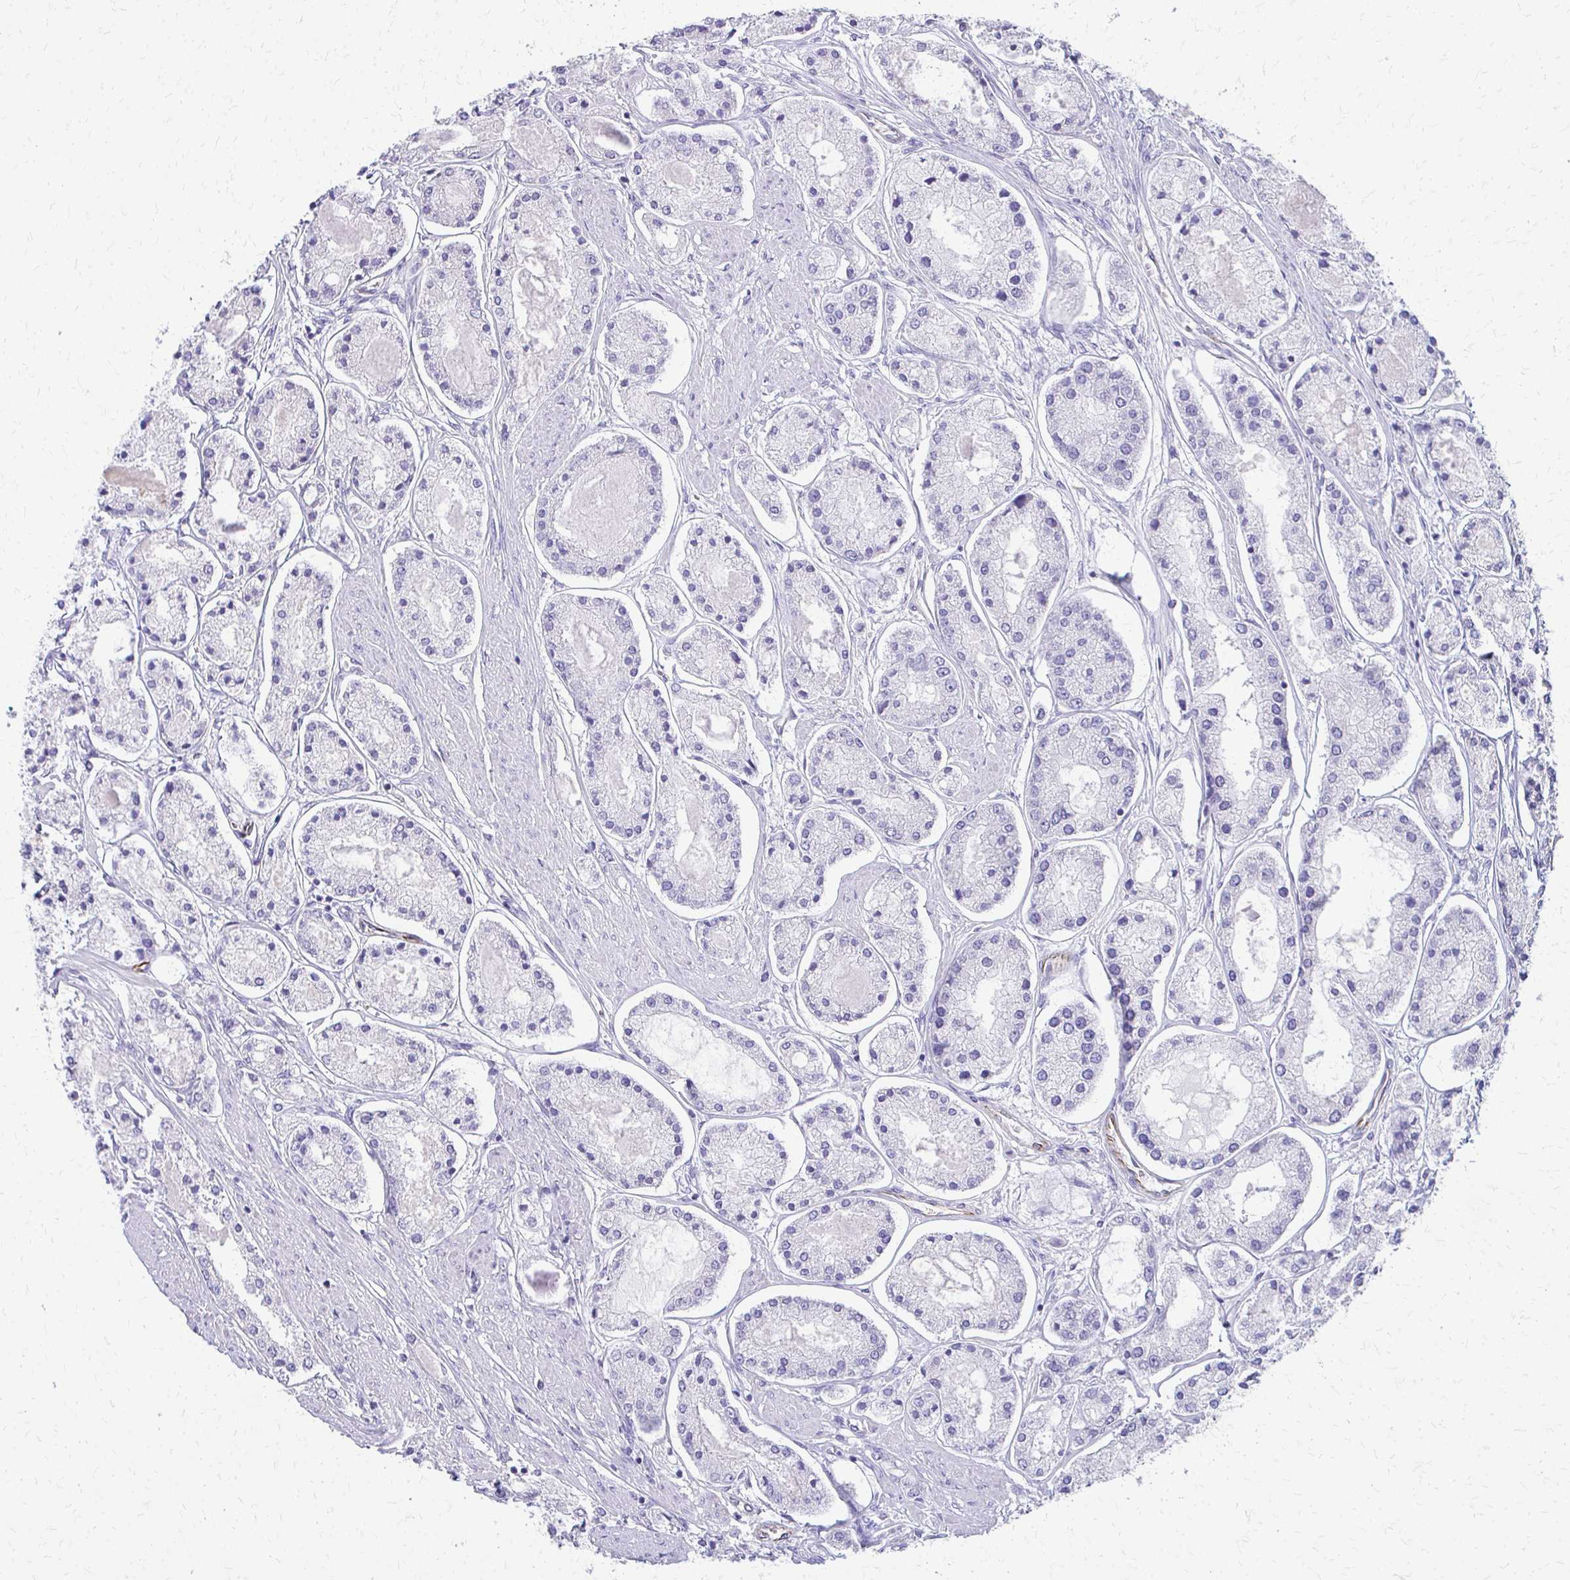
{"staining": {"intensity": "negative", "quantity": "none", "location": "none"}, "tissue": "prostate cancer", "cell_type": "Tumor cells", "image_type": "cancer", "snomed": [{"axis": "morphology", "description": "Adenocarcinoma, High grade"}, {"axis": "topography", "description": "Prostate"}], "caption": "High power microscopy photomicrograph of an immunohistochemistry (IHC) photomicrograph of adenocarcinoma (high-grade) (prostate), revealing no significant positivity in tumor cells. (DAB immunohistochemistry visualized using brightfield microscopy, high magnification).", "gene": "TRIM6", "patient": {"sex": "male", "age": 66}}